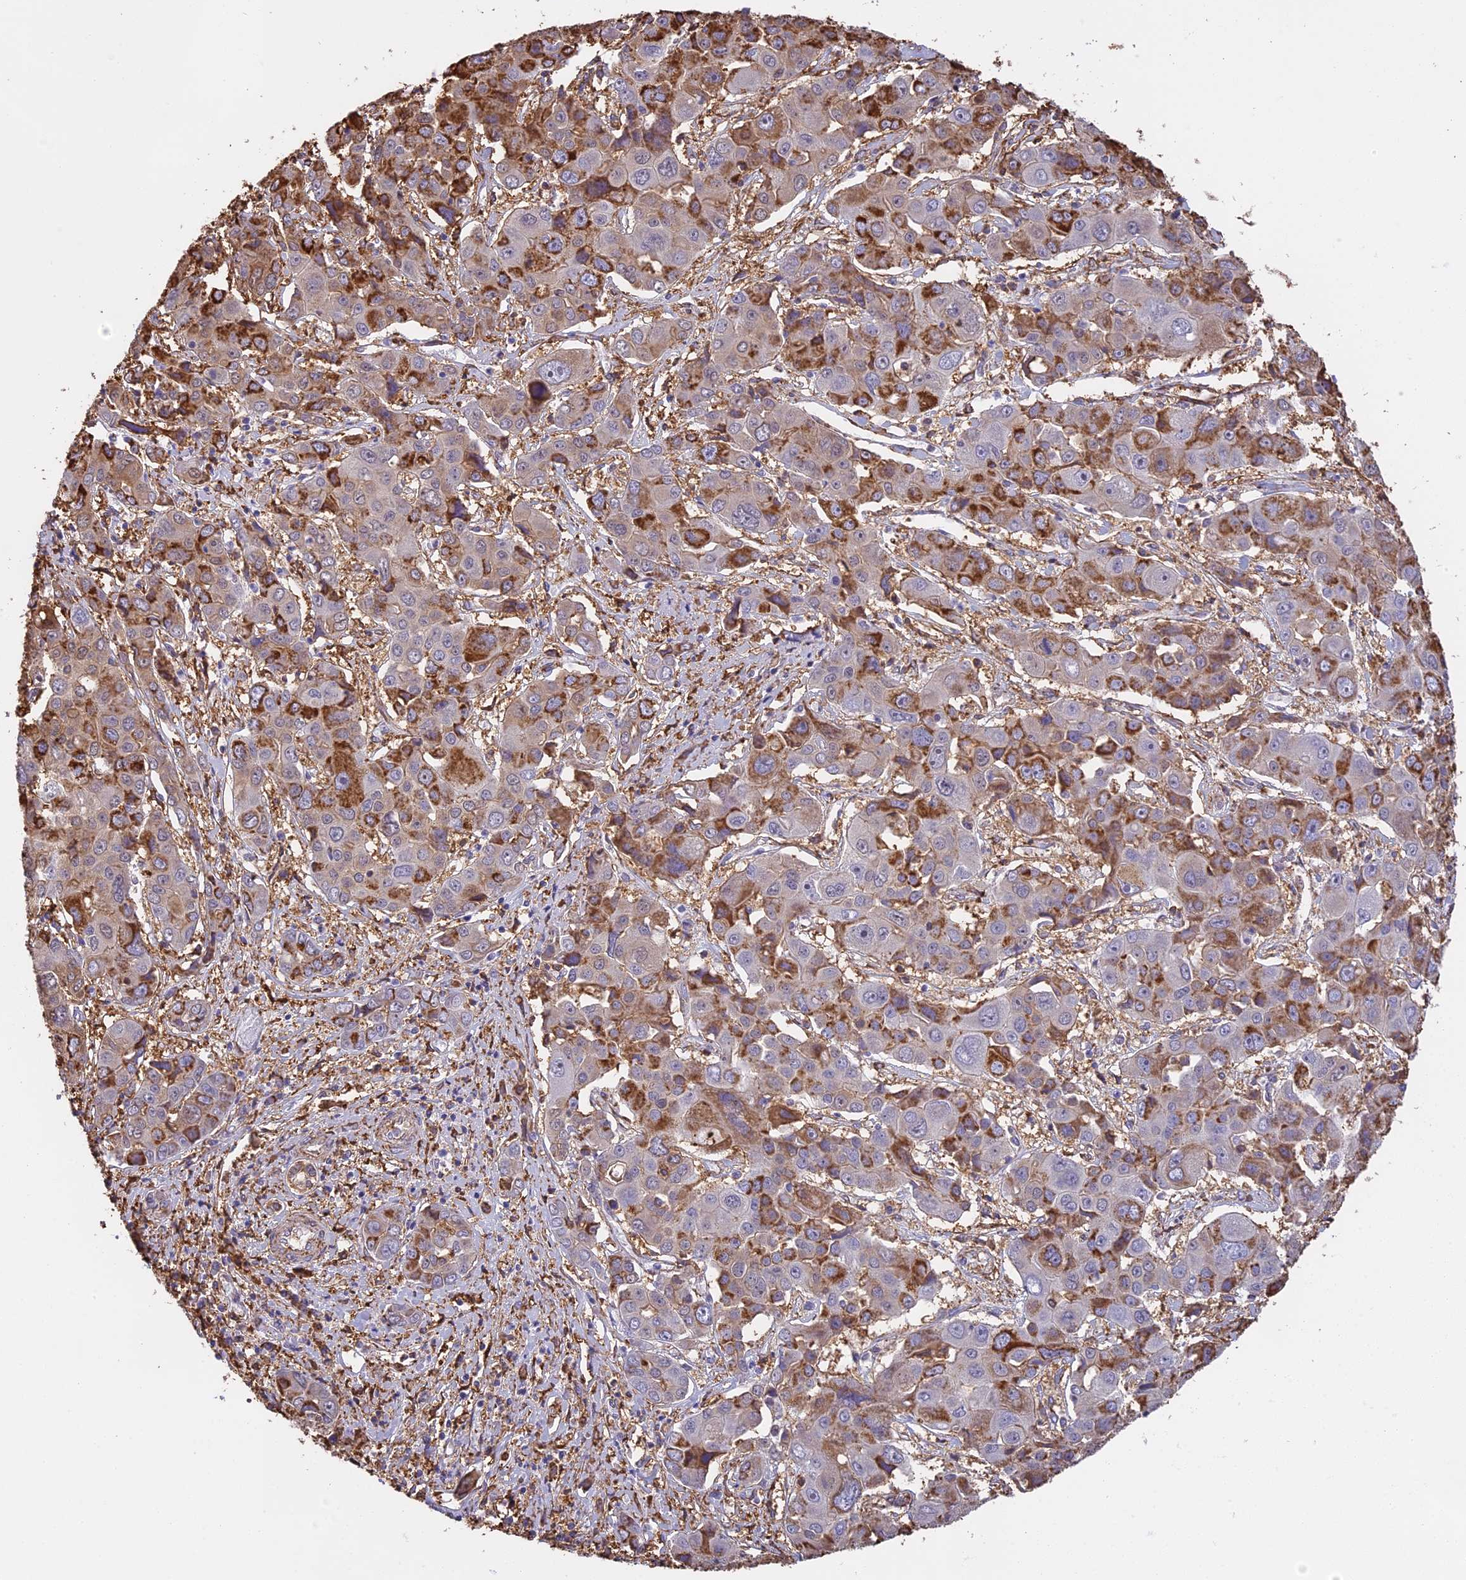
{"staining": {"intensity": "moderate", "quantity": "<25%", "location": "cytoplasmic/membranous"}, "tissue": "liver cancer", "cell_type": "Tumor cells", "image_type": "cancer", "snomed": [{"axis": "morphology", "description": "Cholangiocarcinoma"}, {"axis": "topography", "description": "Liver"}], "caption": "High-magnification brightfield microscopy of cholangiocarcinoma (liver) stained with DAB (3,3'-diaminobenzidine) (brown) and counterstained with hematoxylin (blue). tumor cells exhibit moderate cytoplasmic/membranous staining is seen in about<25% of cells.", "gene": "TMEM255B", "patient": {"sex": "male", "age": 67}}